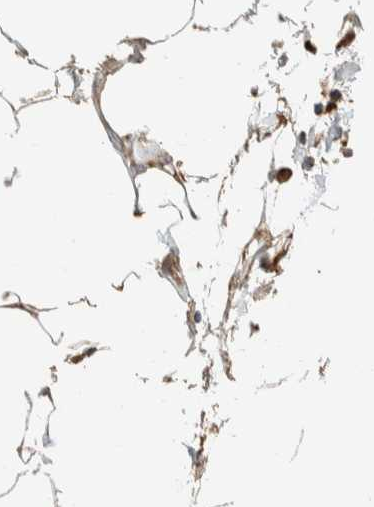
{"staining": {"intensity": "weak", "quantity": ">75%", "location": "cytoplasmic/membranous"}, "tissue": "adipose tissue", "cell_type": "Adipocytes", "image_type": "normal", "snomed": [{"axis": "morphology", "description": "Normal tissue, NOS"}, {"axis": "morphology", "description": "Adenocarcinoma, NOS"}, {"axis": "topography", "description": "Colon"}, {"axis": "topography", "description": "Peripheral nerve tissue"}], "caption": "Protein expression analysis of normal human adipose tissue reveals weak cytoplasmic/membranous staining in approximately >75% of adipocytes. The protein of interest is stained brown, and the nuclei are stained in blue (DAB IHC with brightfield microscopy, high magnification).", "gene": "RAB11FIP1", "patient": {"sex": "male", "age": 14}}